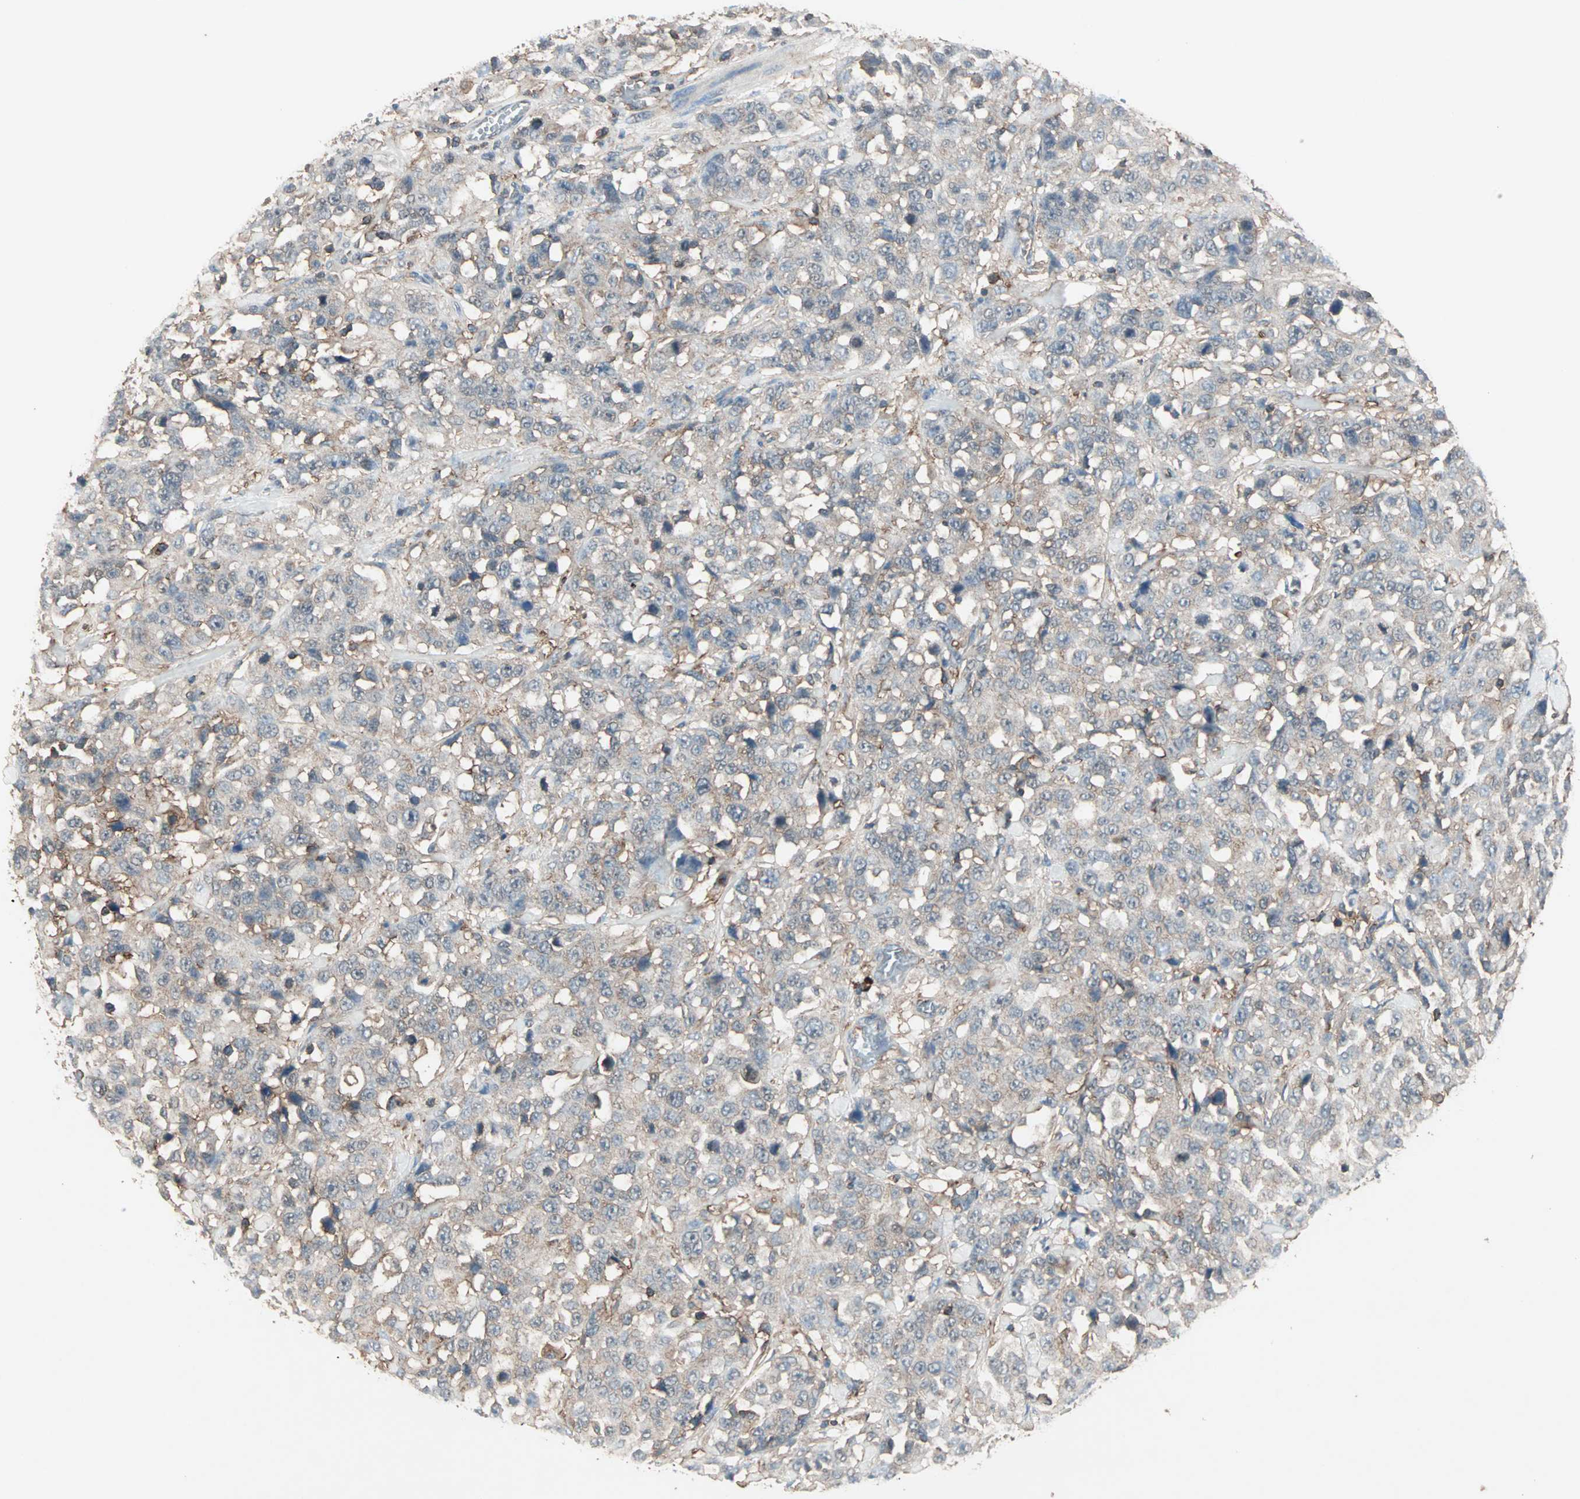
{"staining": {"intensity": "weak", "quantity": "25%-75%", "location": "cytoplasmic/membranous"}, "tissue": "stomach cancer", "cell_type": "Tumor cells", "image_type": "cancer", "snomed": [{"axis": "morphology", "description": "Normal tissue, NOS"}, {"axis": "morphology", "description": "Adenocarcinoma, NOS"}, {"axis": "topography", "description": "Stomach"}], "caption": "IHC staining of stomach cancer, which reveals low levels of weak cytoplasmic/membranous positivity in about 25%-75% of tumor cells indicating weak cytoplasmic/membranous protein positivity. The staining was performed using DAB (brown) for protein detection and nuclei were counterstained in hematoxylin (blue).", "gene": "MMP3", "patient": {"sex": "male", "age": 48}}